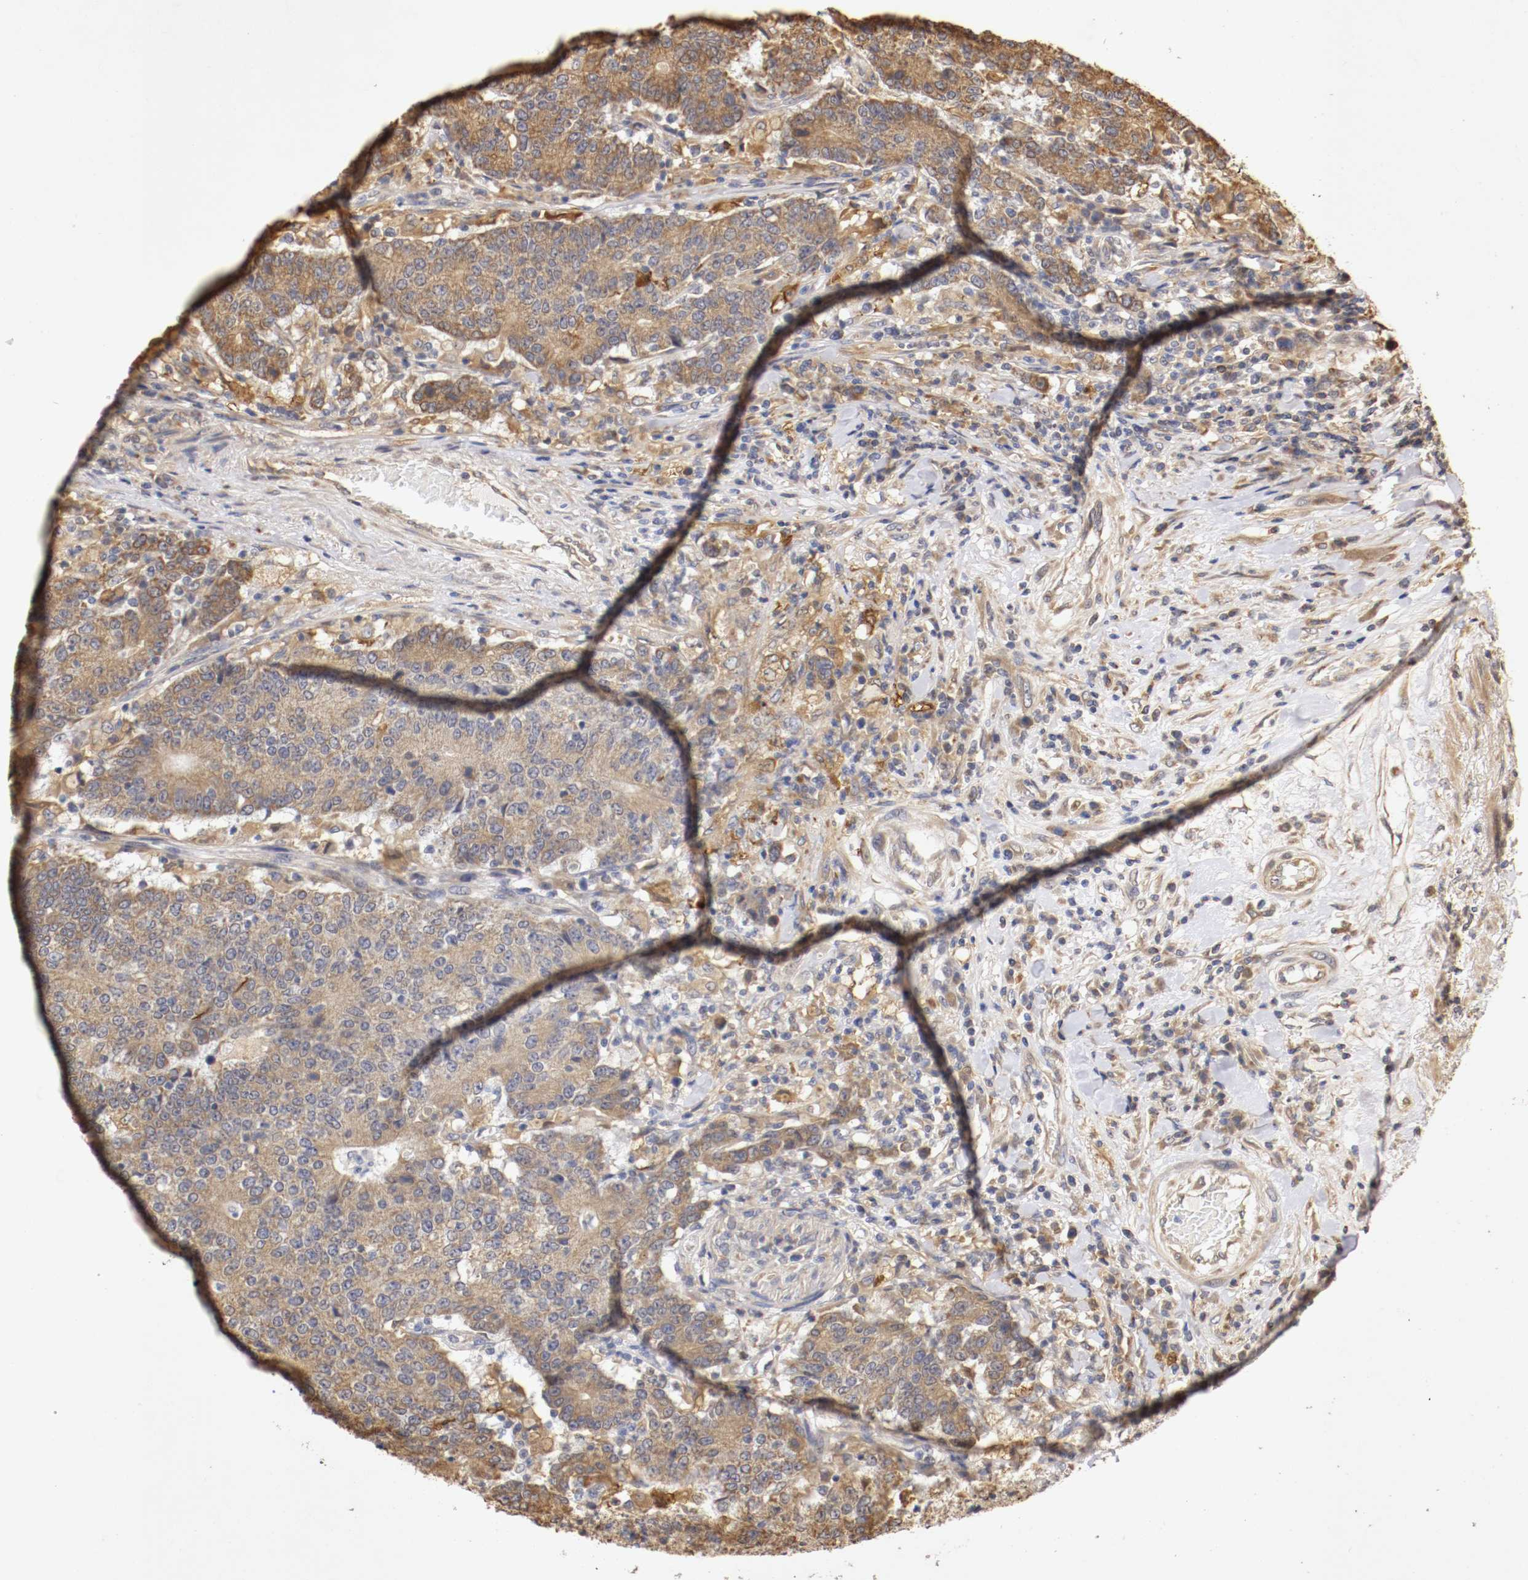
{"staining": {"intensity": "moderate", "quantity": ">75%", "location": "cytoplasmic/membranous"}, "tissue": "colorectal cancer", "cell_type": "Tumor cells", "image_type": "cancer", "snomed": [{"axis": "morphology", "description": "Normal tissue, NOS"}, {"axis": "morphology", "description": "Adenocarcinoma, NOS"}, {"axis": "topography", "description": "Colon"}], "caption": "A photomicrograph of human colorectal cancer stained for a protein displays moderate cytoplasmic/membranous brown staining in tumor cells. The staining is performed using DAB (3,3'-diaminobenzidine) brown chromogen to label protein expression. The nuclei are counter-stained blue using hematoxylin.", "gene": "VEZT", "patient": {"sex": "female", "age": 75}}